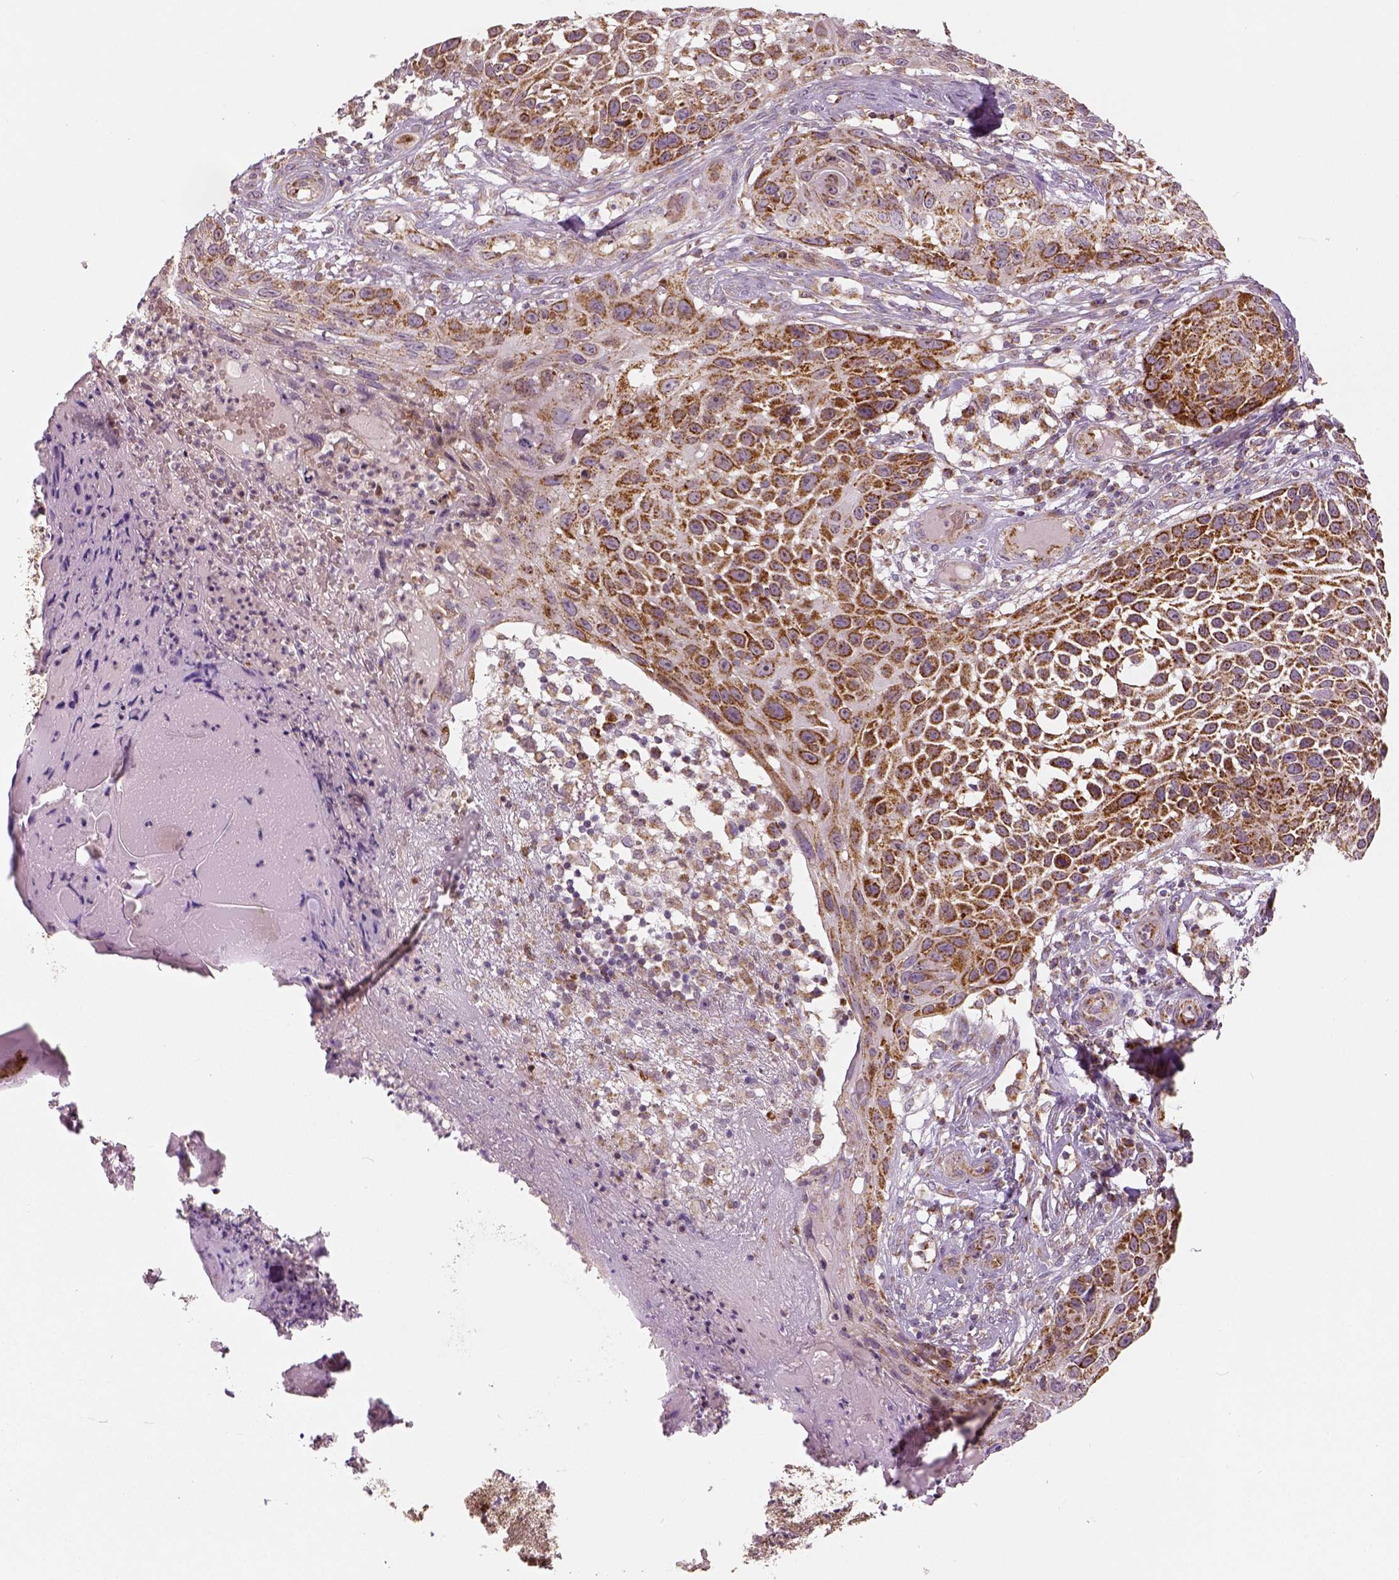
{"staining": {"intensity": "strong", "quantity": ">75%", "location": "cytoplasmic/membranous"}, "tissue": "skin cancer", "cell_type": "Tumor cells", "image_type": "cancer", "snomed": [{"axis": "morphology", "description": "Squamous cell carcinoma, NOS"}, {"axis": "topography", "description": "Skin"}], "caption": "Human squamous cell carcinoma (skin) stained with a protein marker displays strong staining in tumor cells.", "gene": "PGAM5", "patient": {"sex": "male", "age": 92}}